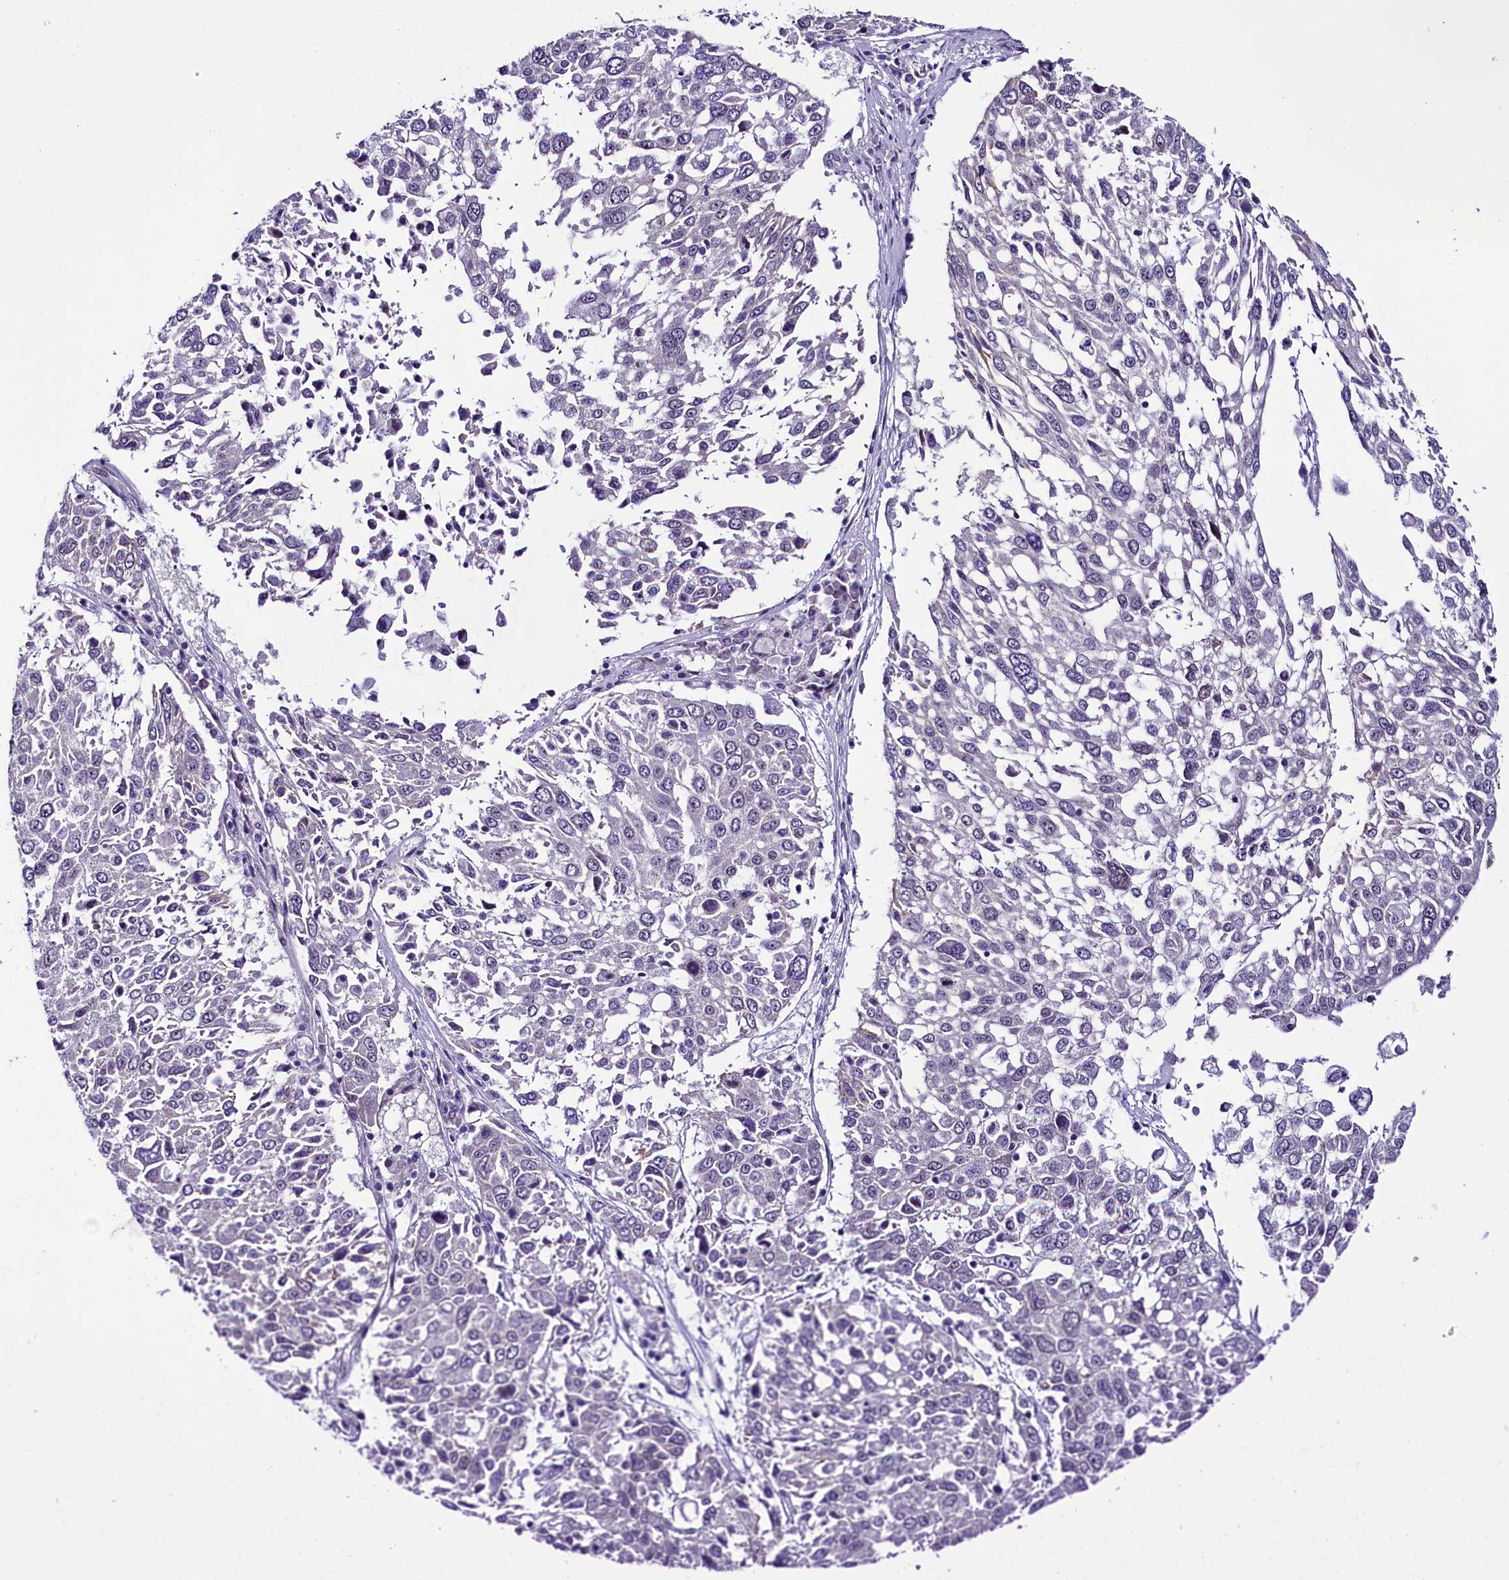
{"staining": {"intensity": "negative", "quantity": "none", "location": "none"}, "tissue": "lung cancer", "cell_type": "Tumor cells", "image_type": "cancer", "snomed": [{"axis": "morphology", "description": "Squamous cell carcinoma, NOS"}, {"axis": "topography", "description": "Lung"}], "caption": "Tumor cells are negative for brown protein staining in squamous cell carcinoma (lung). (DAB (3,3'-diaminobenzidine) immunohistochemistry (IHC) visualized using brightfield microscopy, high magnification).", "gene": "CCDC106", "patient": {"sex": "male", "age": 65}}